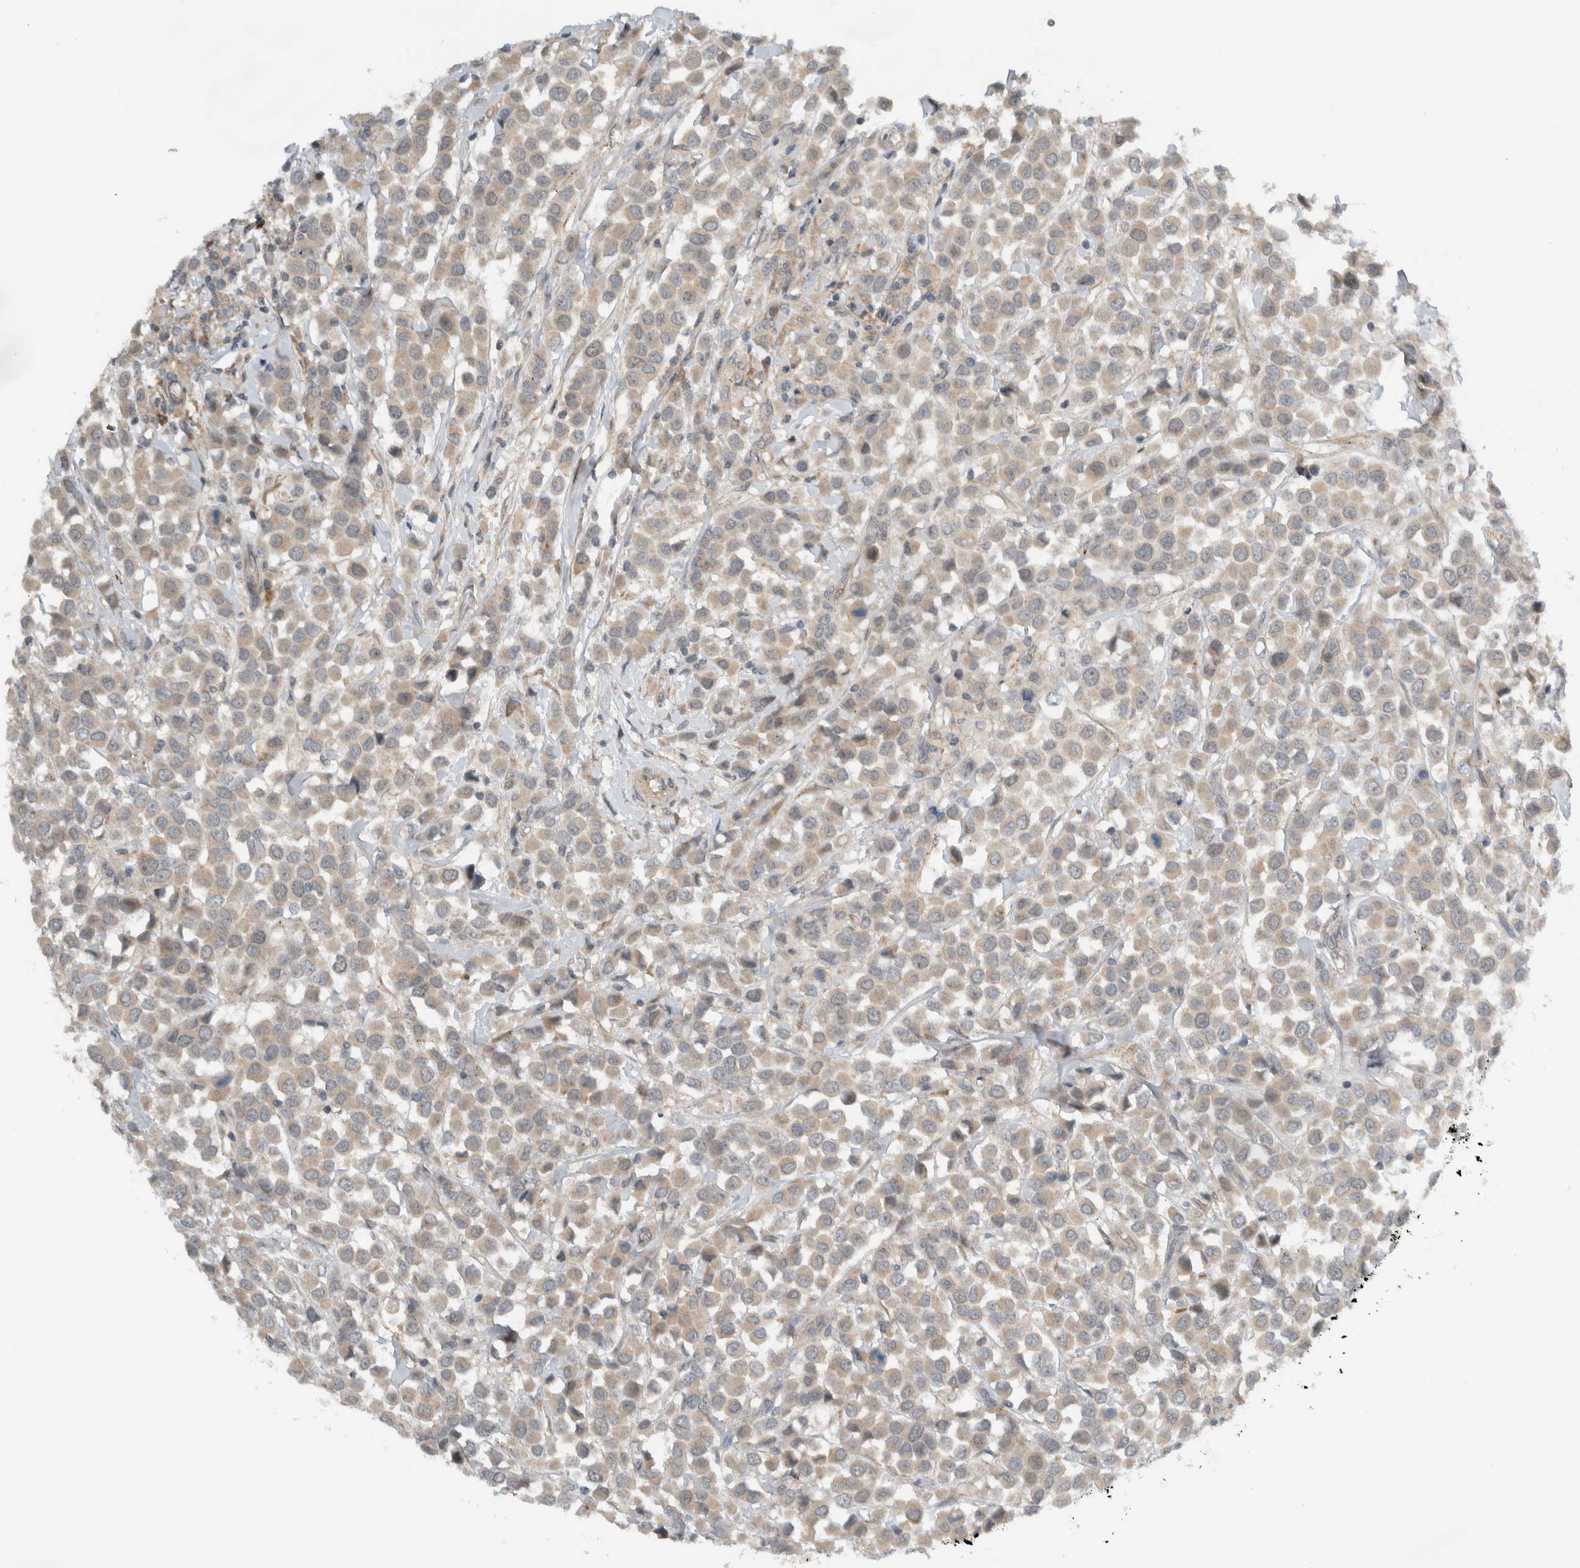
{"staining": {"intensity": "weak", "quantity": ">75%", "location": "cytoplasmic/membranous"}, "tissue": "breast cancer", "cell_type": "Tumor cells", "image_type": "cancer", "snomed": [{"axis": "morphology", "description": "Duct carcinoma"}, {"axis": "topography", "description": "Breast"}], "caption": "This micrograph reveals immunohistochemistry staining of human infiltrating ductal carcinoma (breast), with low weak cytoplasmic/membranous positivity in about >75% of tumor cells.", "gene": "MPRIP", "patient": {"sex": "female", "age": 61}}